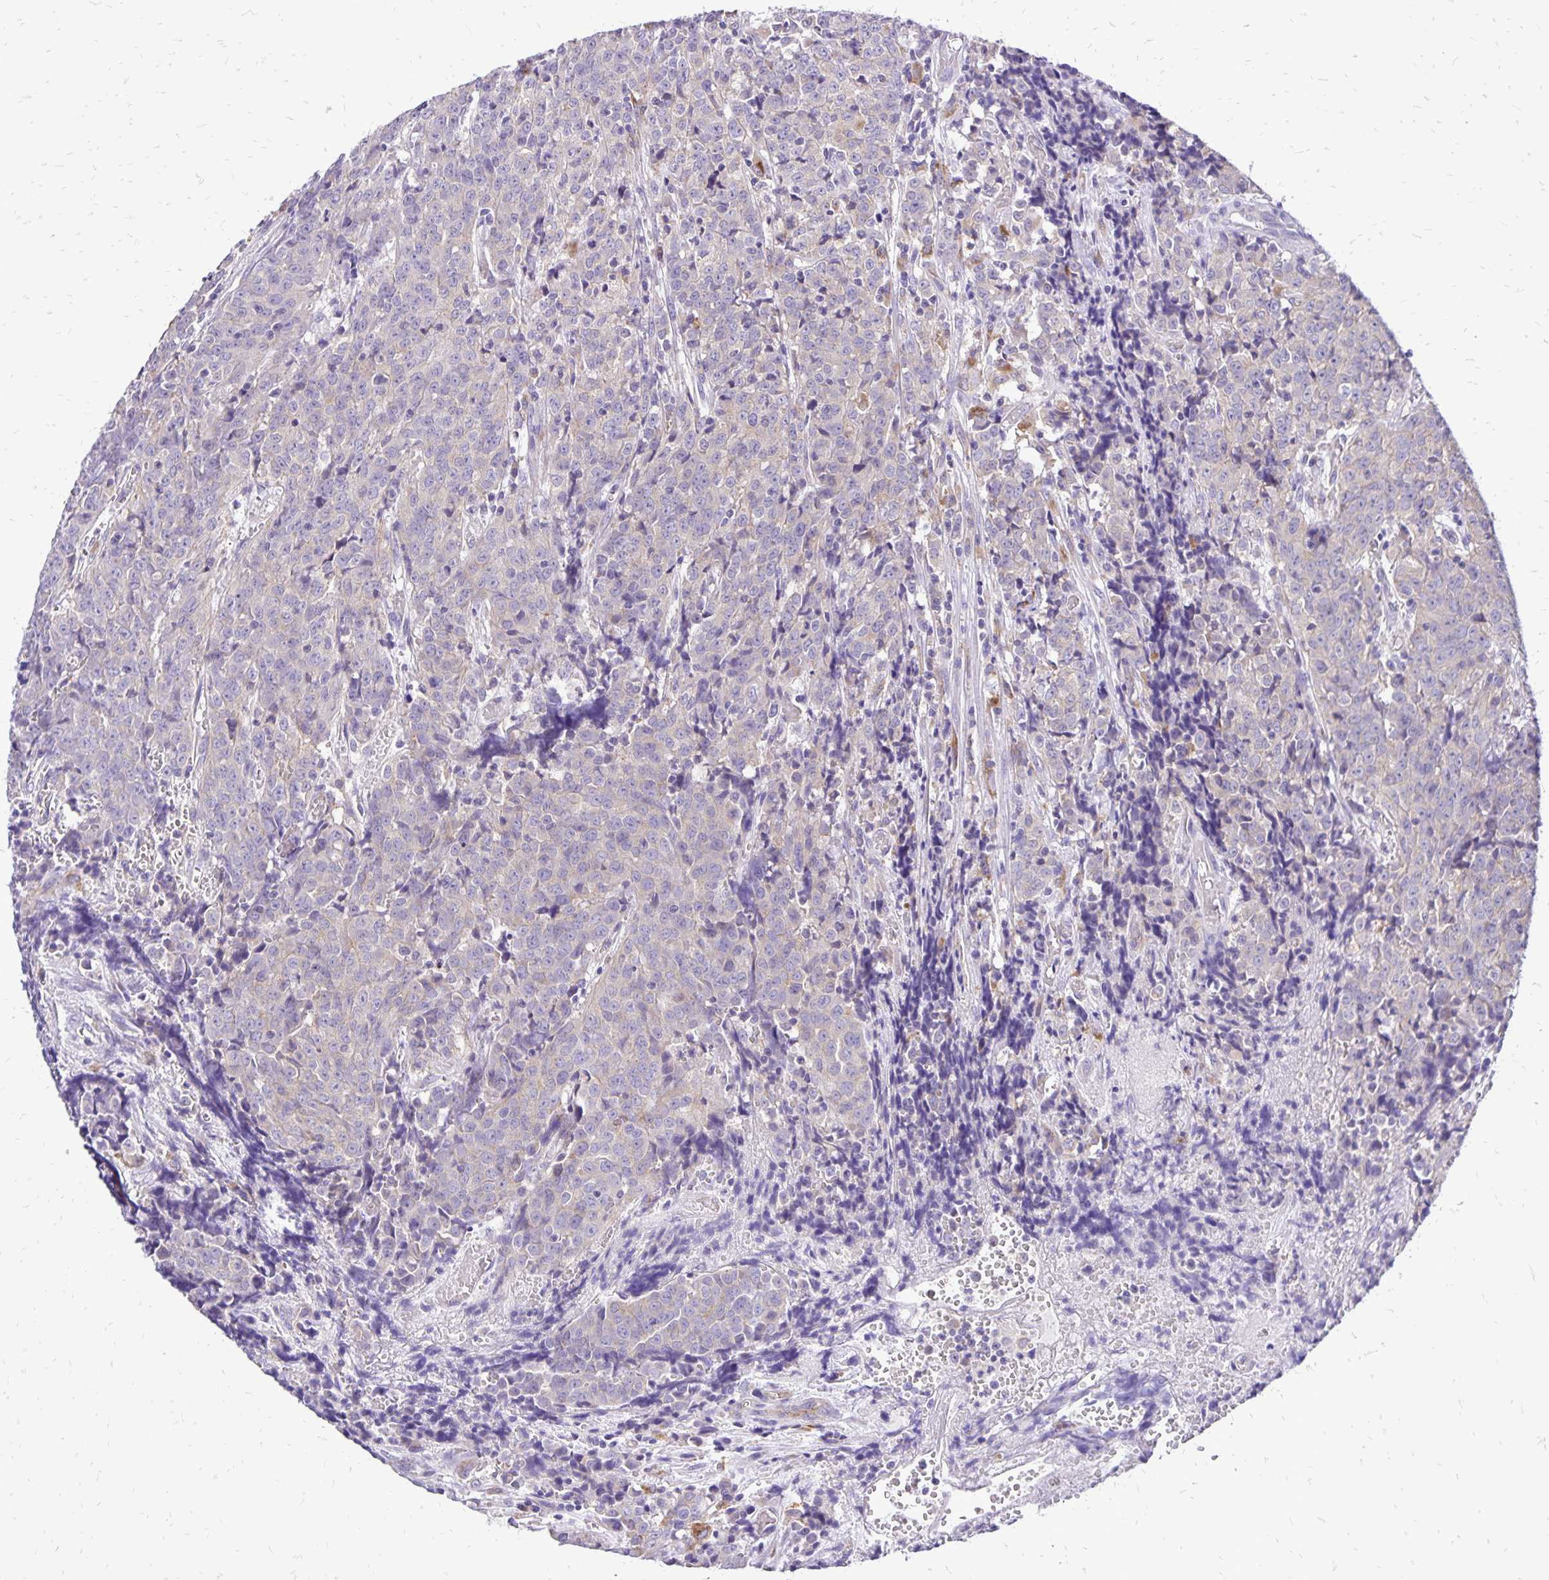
{"staining": {"intensity": "weak", "quantity": "25%-75%", "location": "cytoplasmic/membranous"}, "tissue": "prostate cancer", "cell_type": "Tumor cells", "image_type": "cancer", "snomed": [{"axis": "morphology", "description": "Adenocarcinoma, High grade"}, {"axis": "topography", "description": "Prostate and seminal vesicle, NOS"}], "caption": "High-grade adenocarcinoma (prostate) stained with a protein marker demonstrates weak staining in tumor cells.", "gene": "EIF5A", "patient": {"sex": "male", "age": 60}}